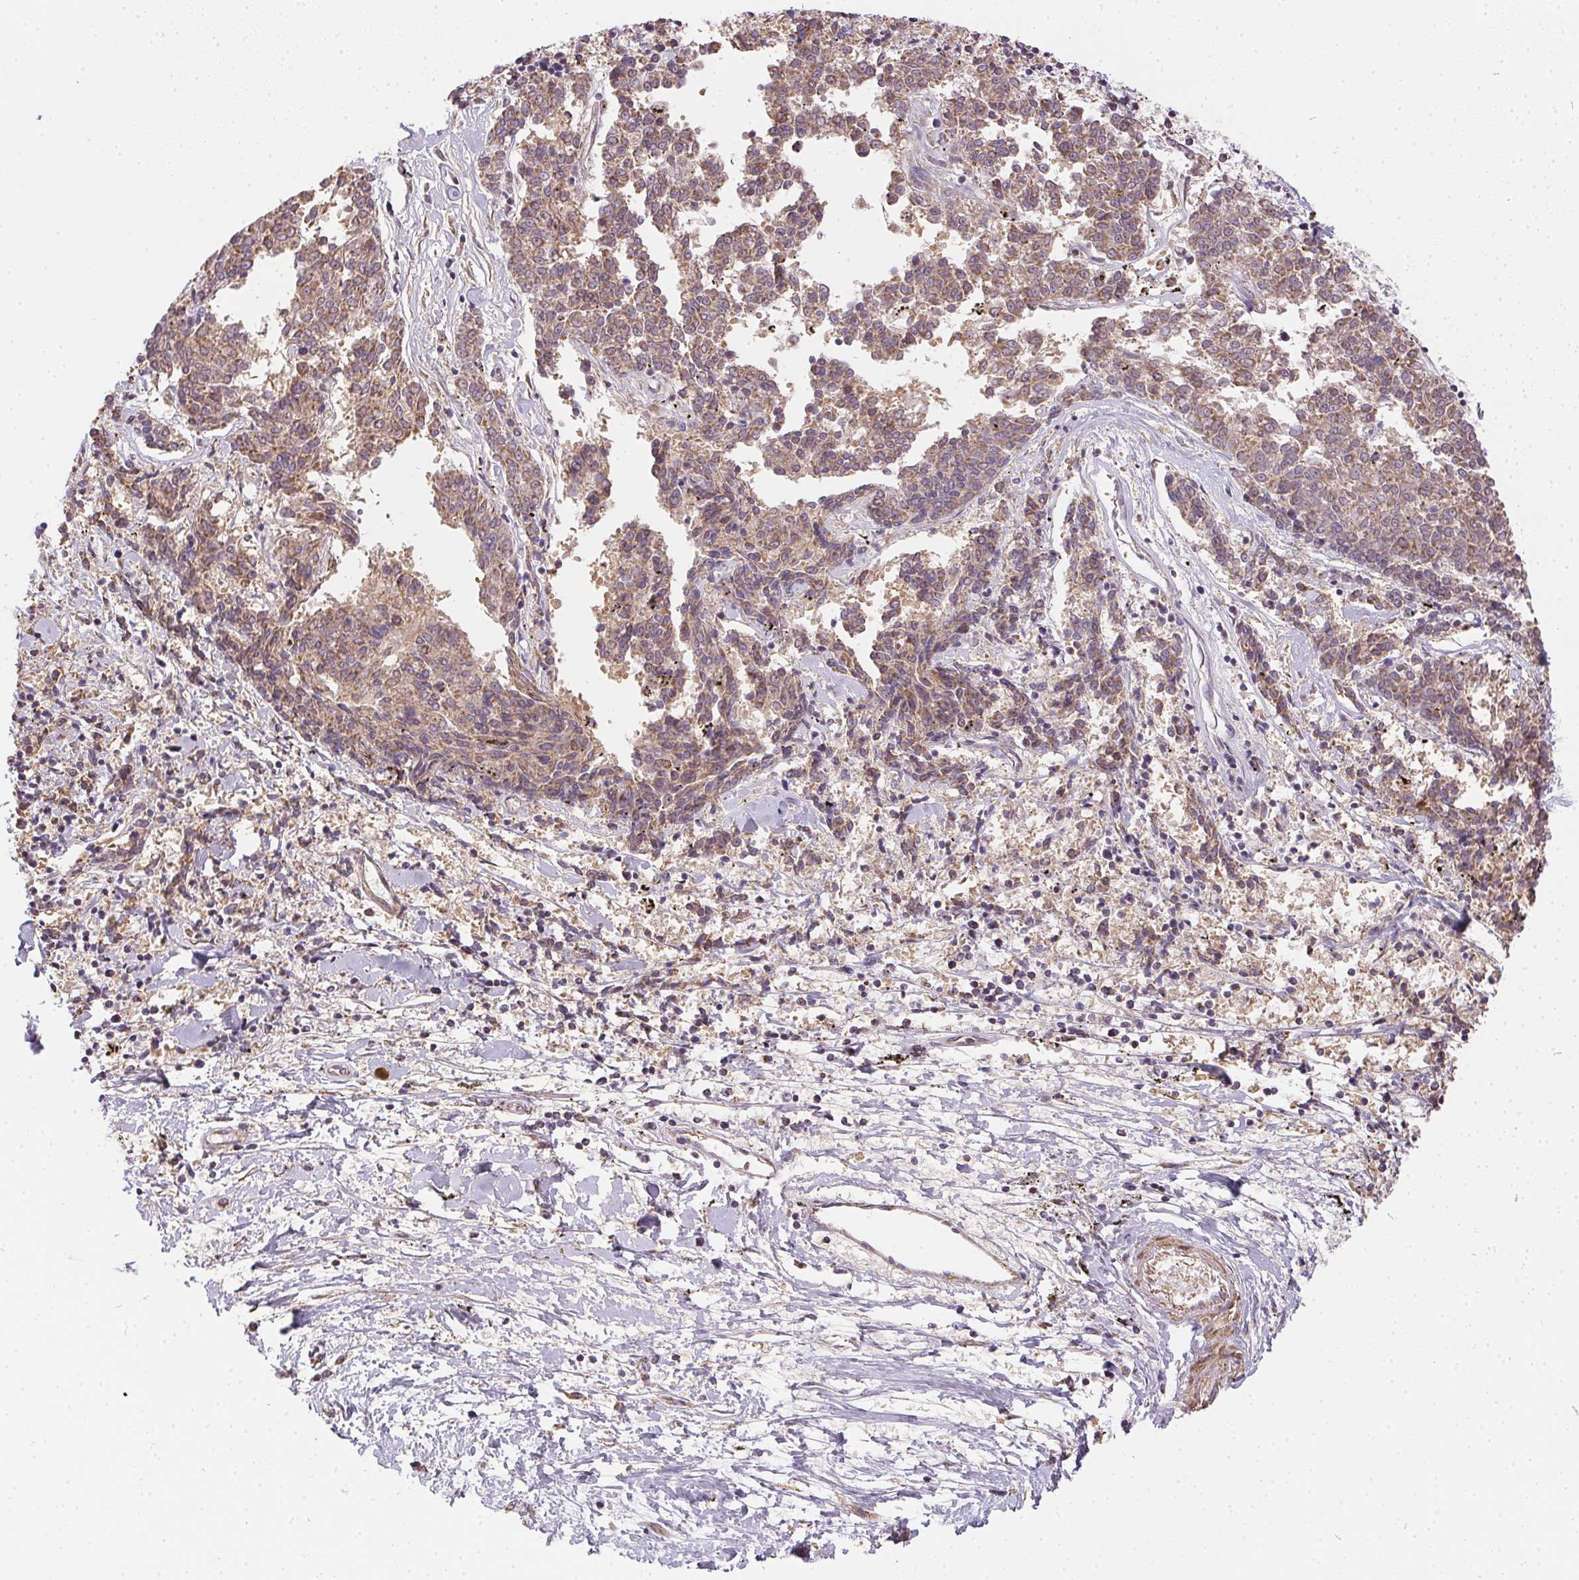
{"staining": {"intensity": "moderate", "quantity": ">75%", "location": "cytoplasmic/membranous"}, "tissue": "melanoma", "cell_type": "Tumor cells", "image_type": "cancer", "snomed": [{"axis": "morphology", "description": "Malignant melanoma, NOS"}, {"axis": "topography", "description": "Skin"}], "caption": "Immunohistochemical staining of melanoma reveals medium levels of moderate cytoplasmic/membranous protein expression in about >75% of tumor cells.", "gene": "REV3L", "patient": {"sex": "female", "age": 72}}